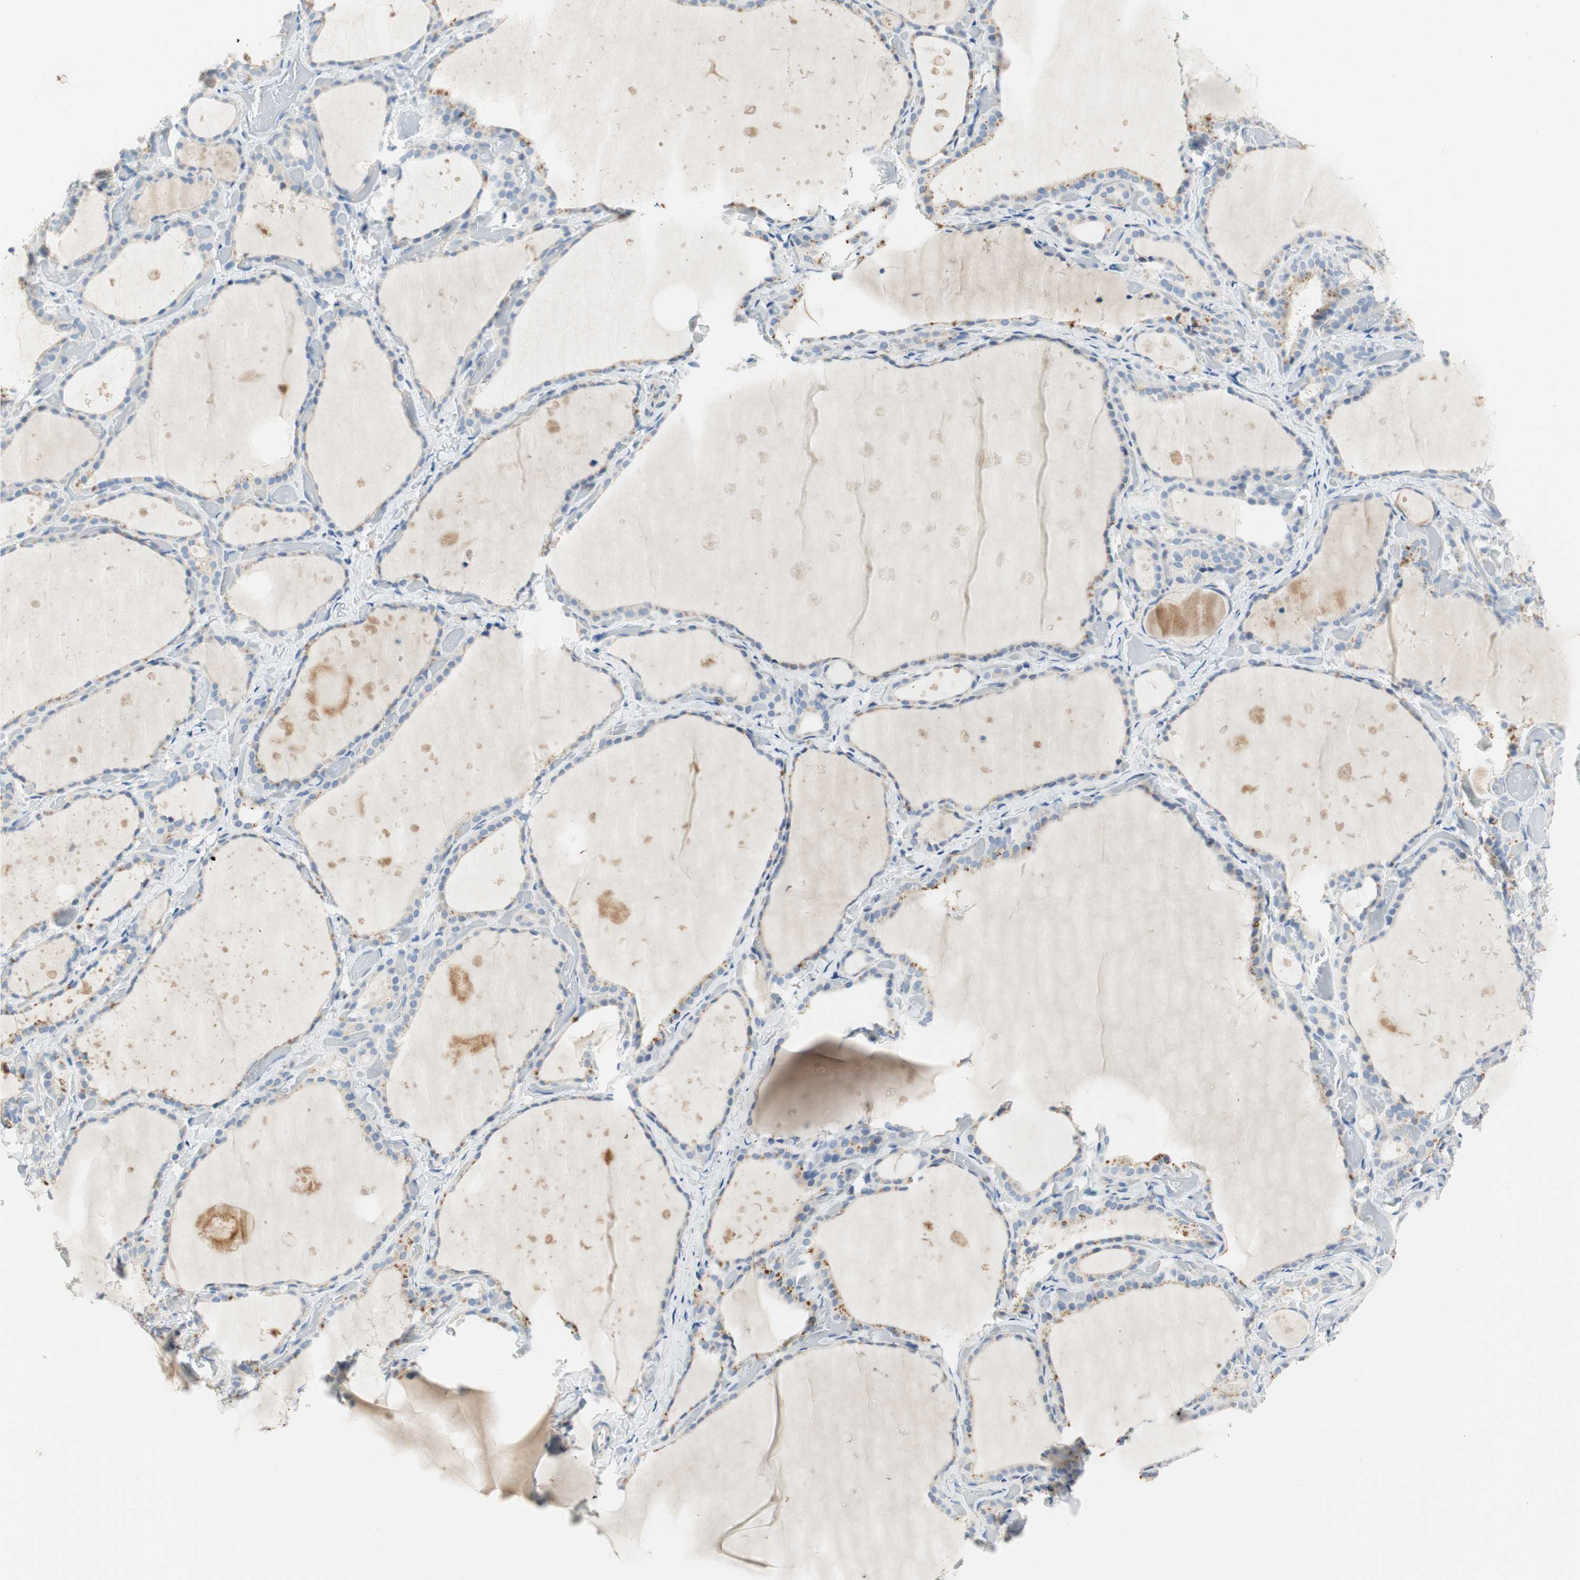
{"staining": {"intensity": "weak", "quantity": "<25%", "location": "cytoplasmic/membranous"}, "tissue": "thyroid gland", "cell_type": "Glandular cells", "image_type": "normal", "snomed": [{"axis": "morphology", "description": "Normal tissue, NOS"}, {"axis": "topography", "description": "Thyroid gland"}], "caption": "High power microscopy micrograph of an IHC histopathology image of benign thyroid gland, revealing no significant staining in glandular cells.", "gene": "CCM2L", "patient": {"sex": "female", "age": 44}}